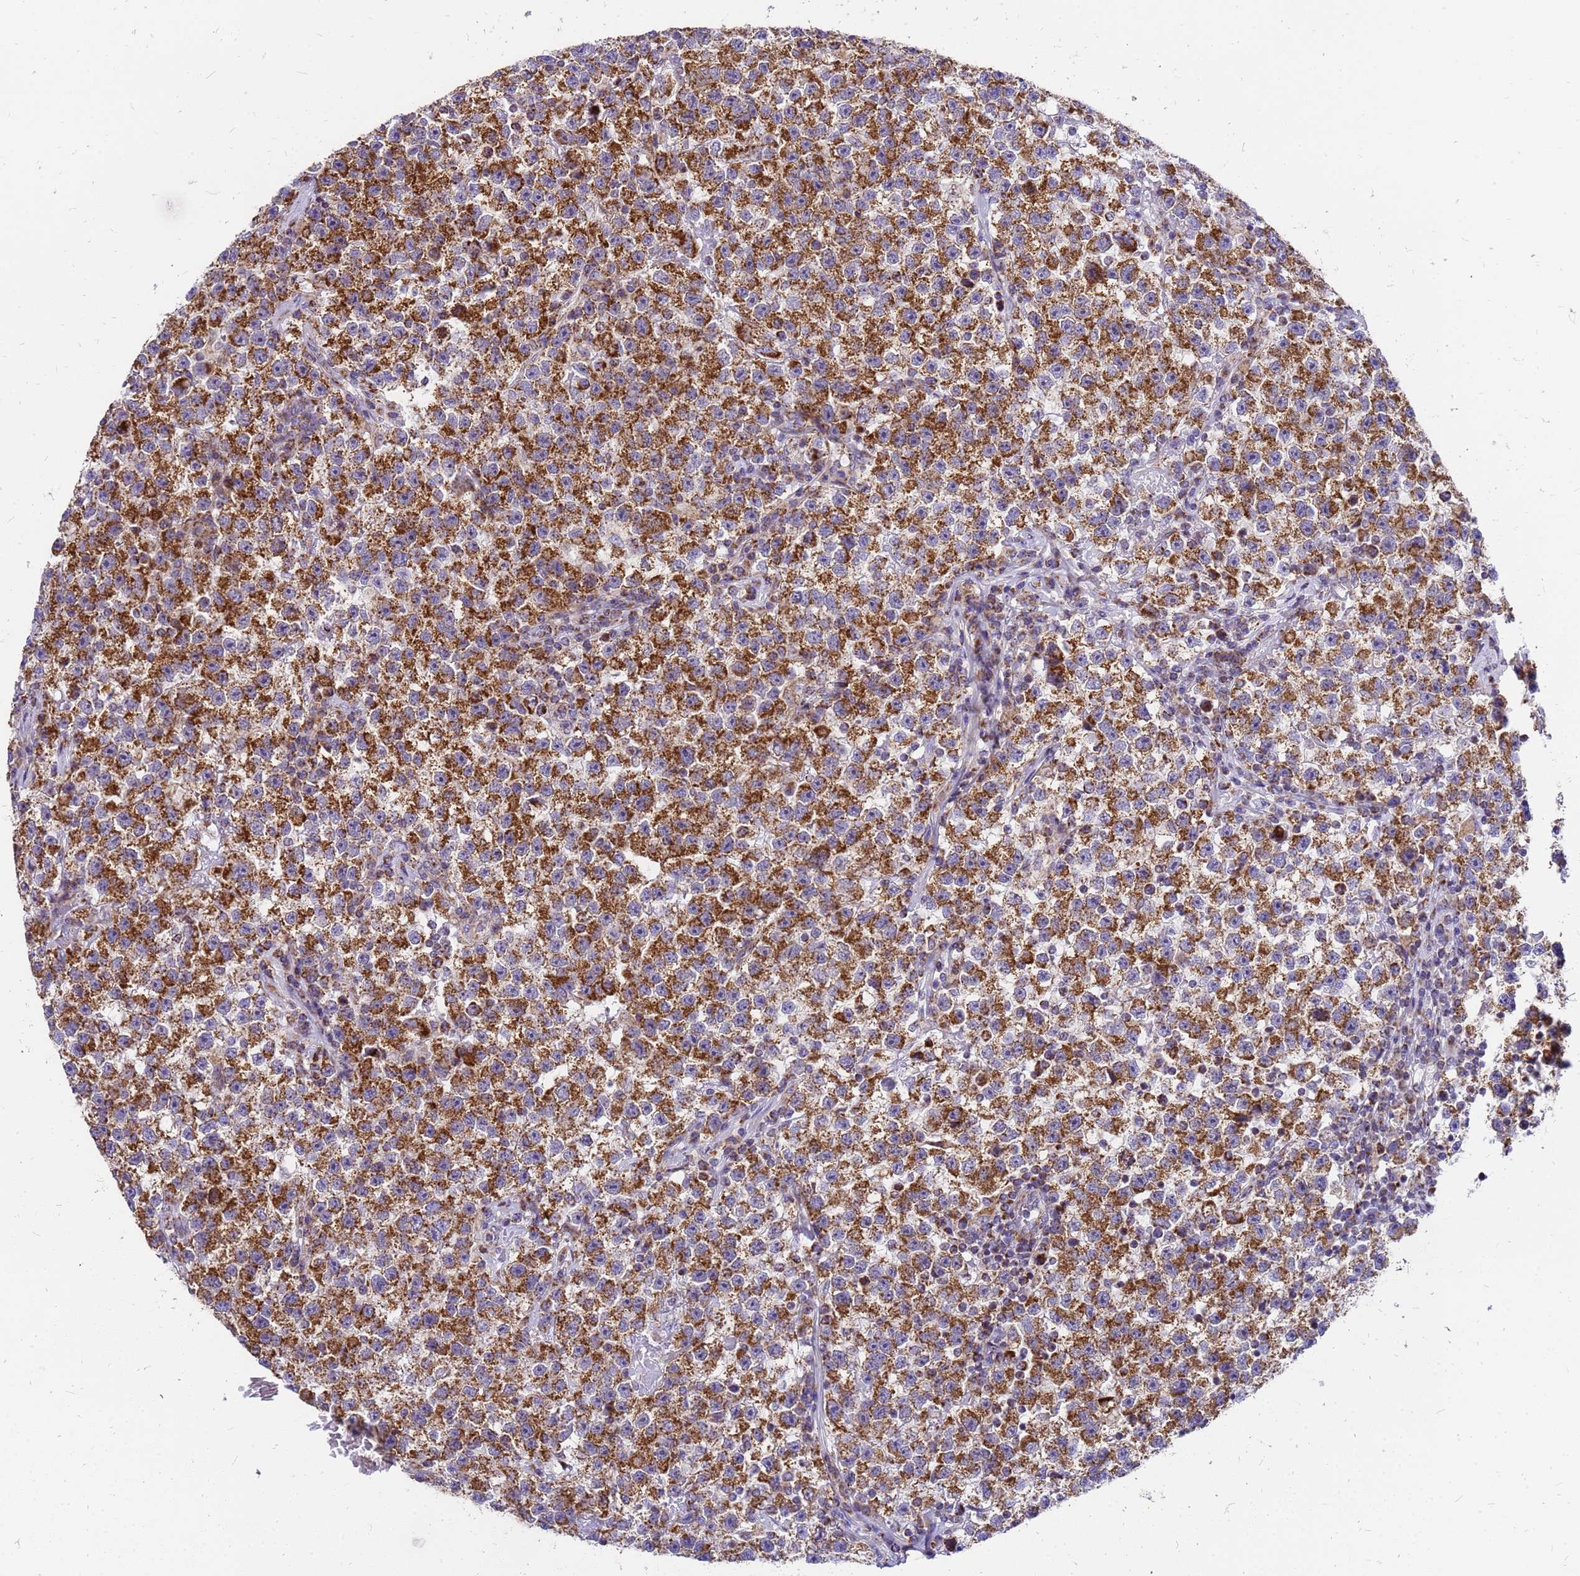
{"staining": {"intensity": "strong", "quantity": ">75%", "location": "cytoplasmic/membranous"}, "tissue": "testis cancer", "cell_type": "Tumor cells", "image_type": "cancer", "snomed": [{"axis": "morphology", "description": "Seminoma, NOS"}, {"axis": "topography", "description": "Testis"}], "caption": "Protein positivity by immunohistochemistry (IHC) shows strong cytoplasmic/membranous positivity in approximately >75% of tumor cells in testis cancer. (IHC, brightfield microscopy, high magnification).", "gene": "MRPS26", "patient": {"sex": "male", "age": 22}}